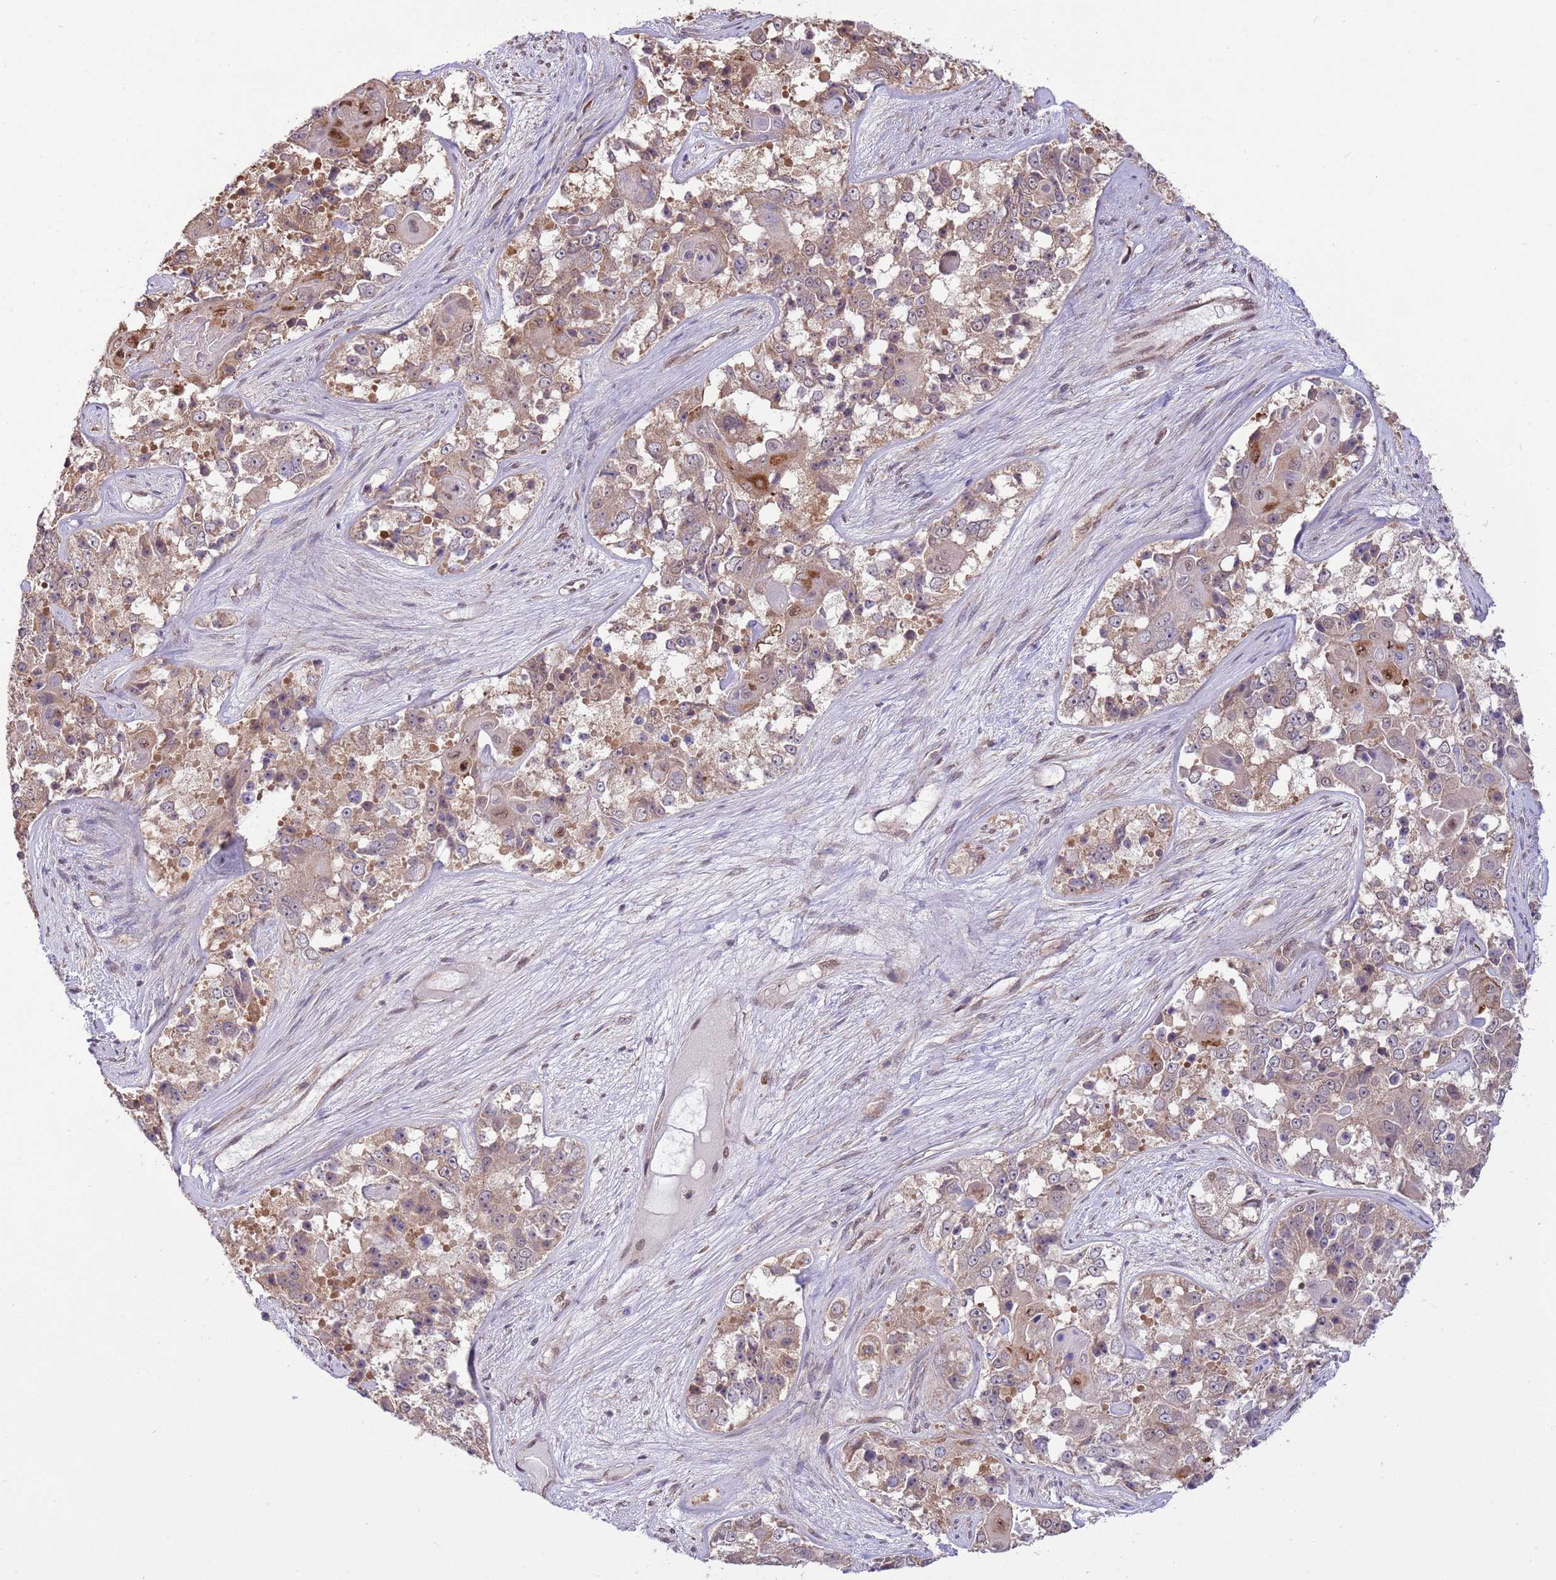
{"staining": {"intensity": "weak", "quantity": ">75%", "location": "cytoplasmic/membranous,nuclear"}, "tissue": "ovarian cancer", "cell_type": "Tumor cells", "image_type": "cancer", "snomed": [{"axis": "morphology", "description": "Carcinoma, endometroid"}, {"axis": "topography", "description": "Ovary"}], "caption": "An IHC micrograph of neoplastic tissue is shown. Protein staining in brown labels weak cytoplasmic/membranous and nuclear positivity in endometroid carcinoma (ovarian) within tumor cells.", "gene": "AMIGO1", "patient": {"sex": "female", "age": 51}}